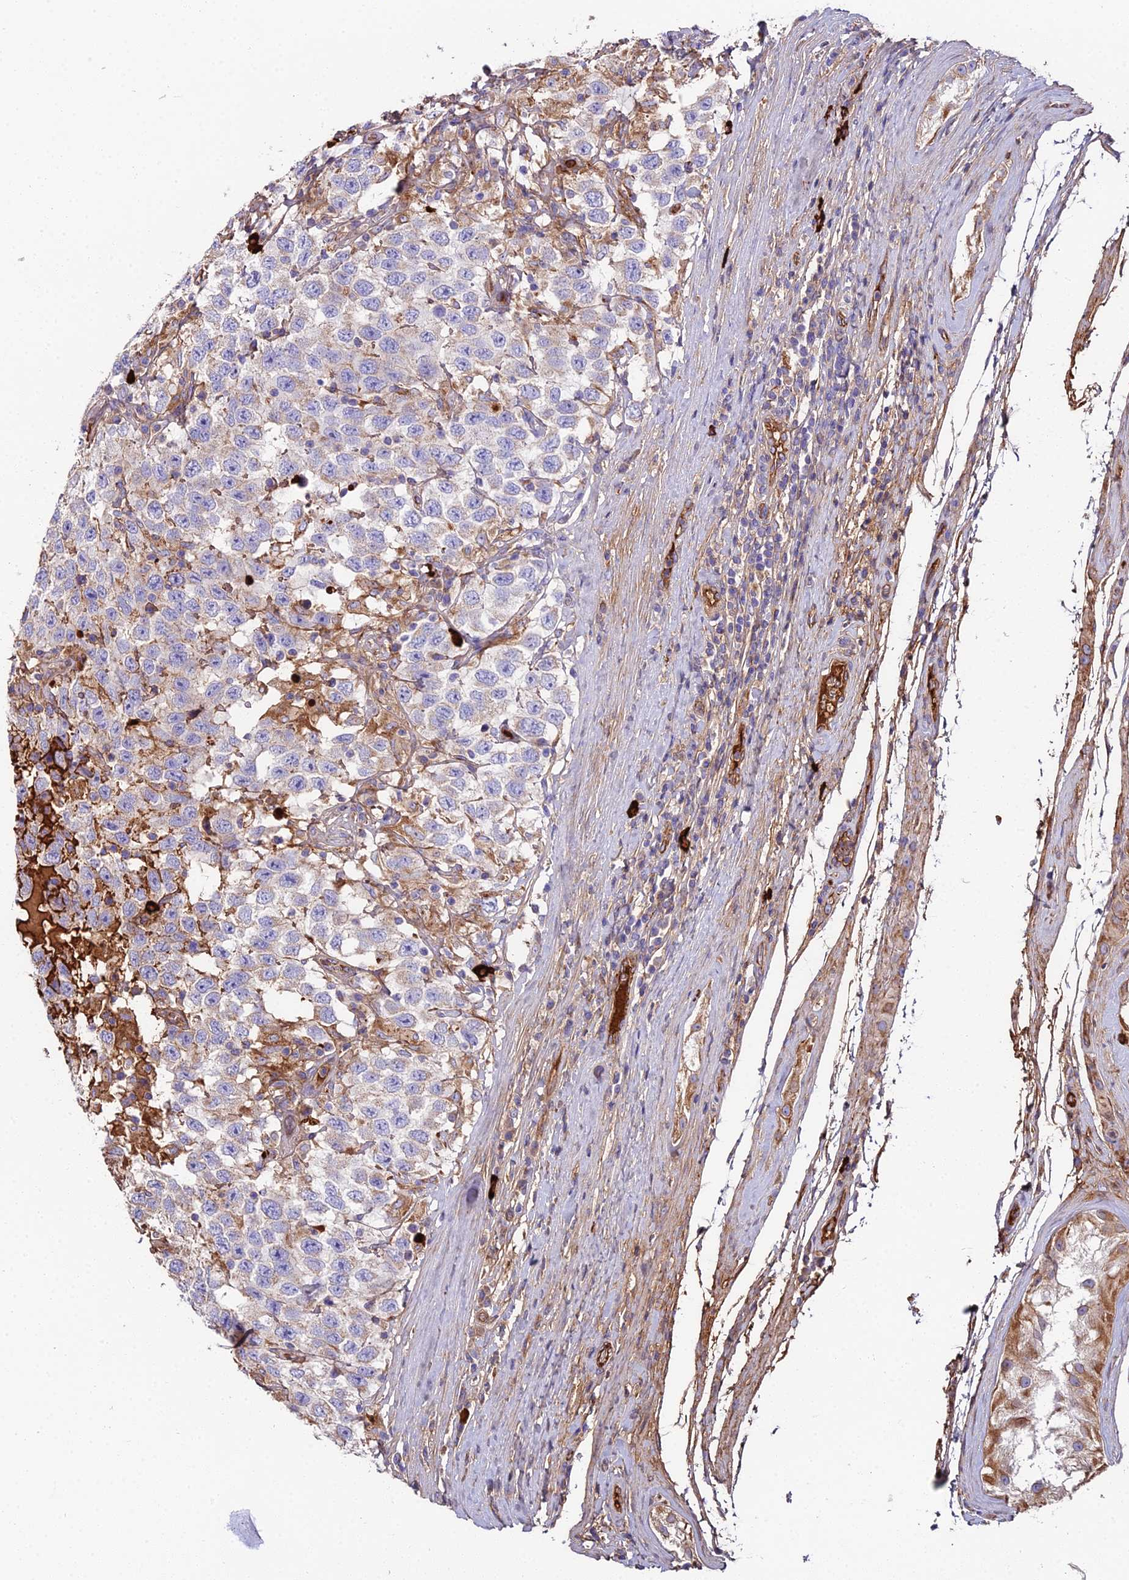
{"staining": {"intensity": "moderate", "quantity": "<25%", "location": "cytoplasmic/membranous"}, "tissue": "testis cancer", "cell_type": "Tumor cells", "image_type": "cancer", "snomed": [{"axis": "morphology", "description": "Seminoma, NOS"}, {"axis": "topography", "description": "Testis"}], "caption": "Testis cancer stained for a protein exhibits moderate cytoplasmic/membranous positivity in tumor cells.", "gene": "BEX4", "patient": {"sex": "male", "age": 41}}